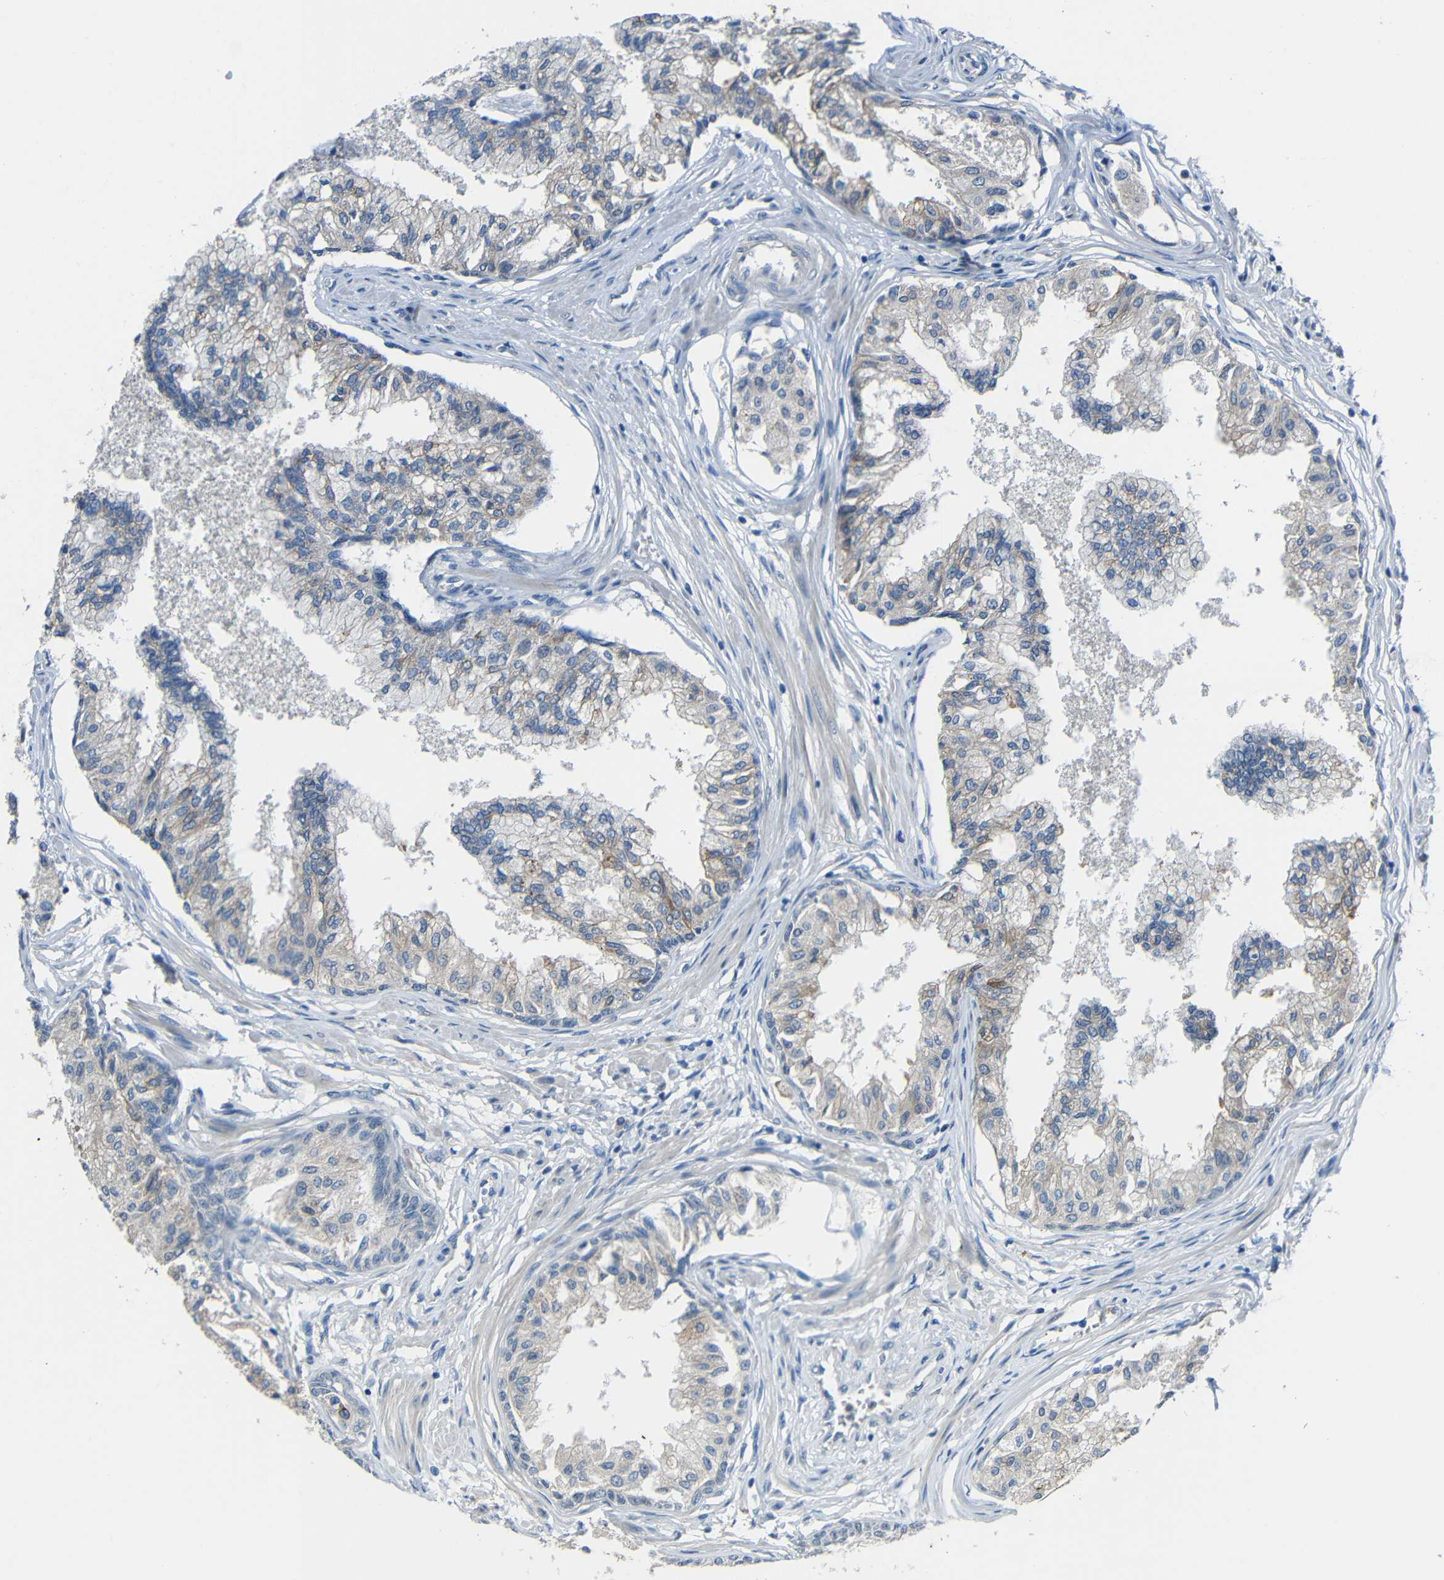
{"staining": {"intensity": "weak", "quantity": "25%-75%", "location": "cytoplasmic/membranous"}, "tissue": "prostate", "cell_type": "Glandular cells", "image_type": "normal", "snomed": [{"axis": "morphology", "description": "Normal tissue, NOS"}, {"axis": "morphology", "description": "Urothelial carcinoma, Low grade"}, {"axis": "topography", "description": "Urinary bladder"}, {"axis": "topography", "description": "Prostate"}], "caption": "This micrograph reveals immunohistochemistry staining of unremarkable human prostate, with low weak cytoplasmic/membranous positivity in about 25%-75% of glandular cells.", "gene": "STBD1", "patient": {"sex": "male", "age": 60}}